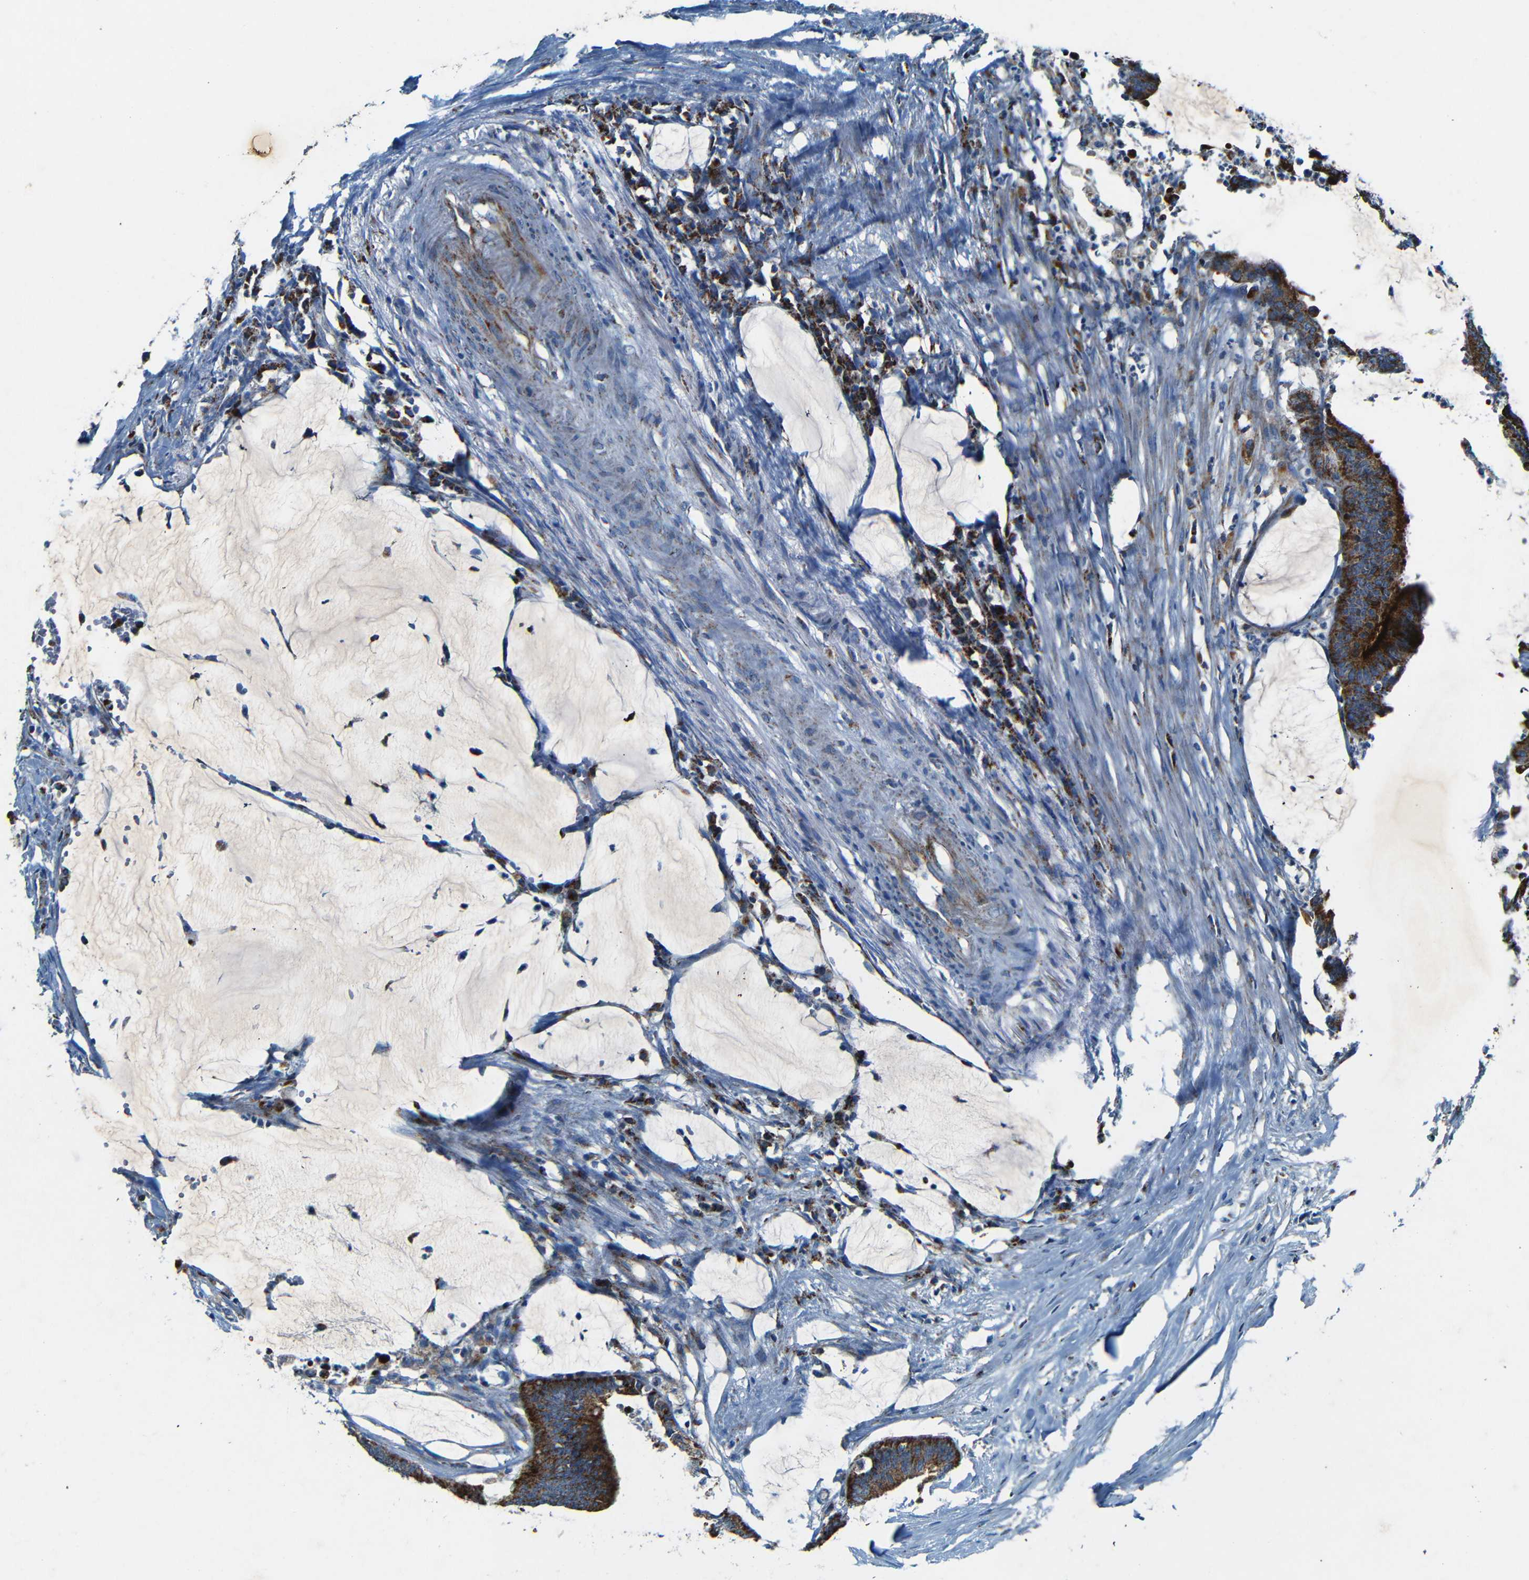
{"staining": {"intensity": "strong", "quantity": ">75%", "location": "cytoplasmic/membranous"}, "tissue": "colorectal cancer", "cell_type": "Tumor cells", "image_type": "cancer", "snomed": [{"axis": "morphology", "description": "Adenocarcinoma, NOS"}, {"axis": "topography", "description": "Rectum"}], "caption": "A high amount of strong cytoplasmic/membranous positivity is appreciated in approximately >75% of tumor cells in colorectal adenocarcinoma tissue.", "gene": "WSCD2", "patient": {"sex": "female", "age": 66}}